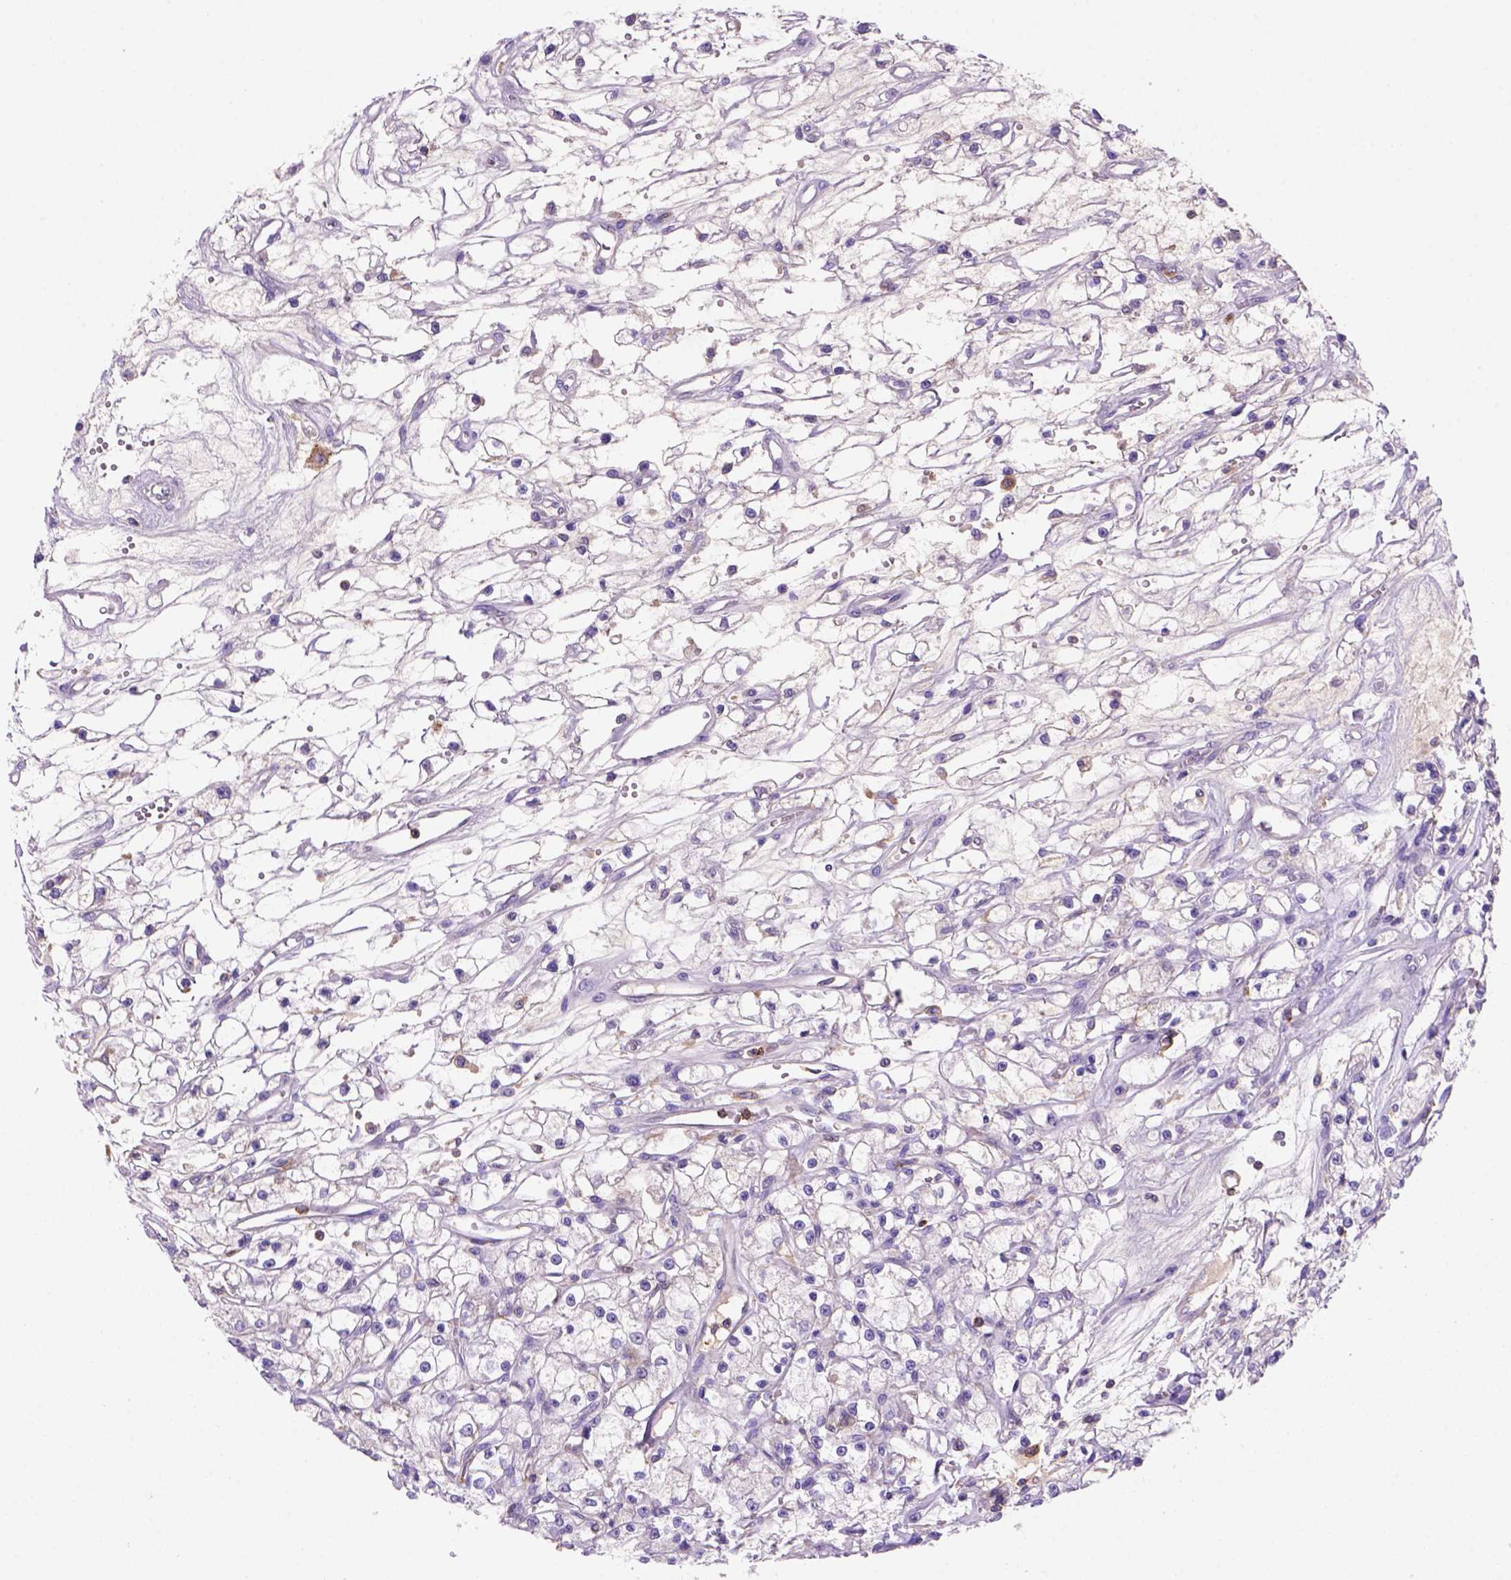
{"staining": {"intensity": "negative", "quantity": "none", "location": "none"}, "tissue": "renal cancer", "cell_type": "Tumor cells", "image_type": "cancer", "snomed": [{"axis": "morphology", "description": "Adenocarcinoma, NOS"}, {"axis": "topography", "description": "Kidney"}], "caption": "This is an immunohistochemistry micrograph of renal adenocarcinoma. There is no staining in tumor cells.", "gene": "INPP5D", "patient": {"sex": "female", "age": 59}}